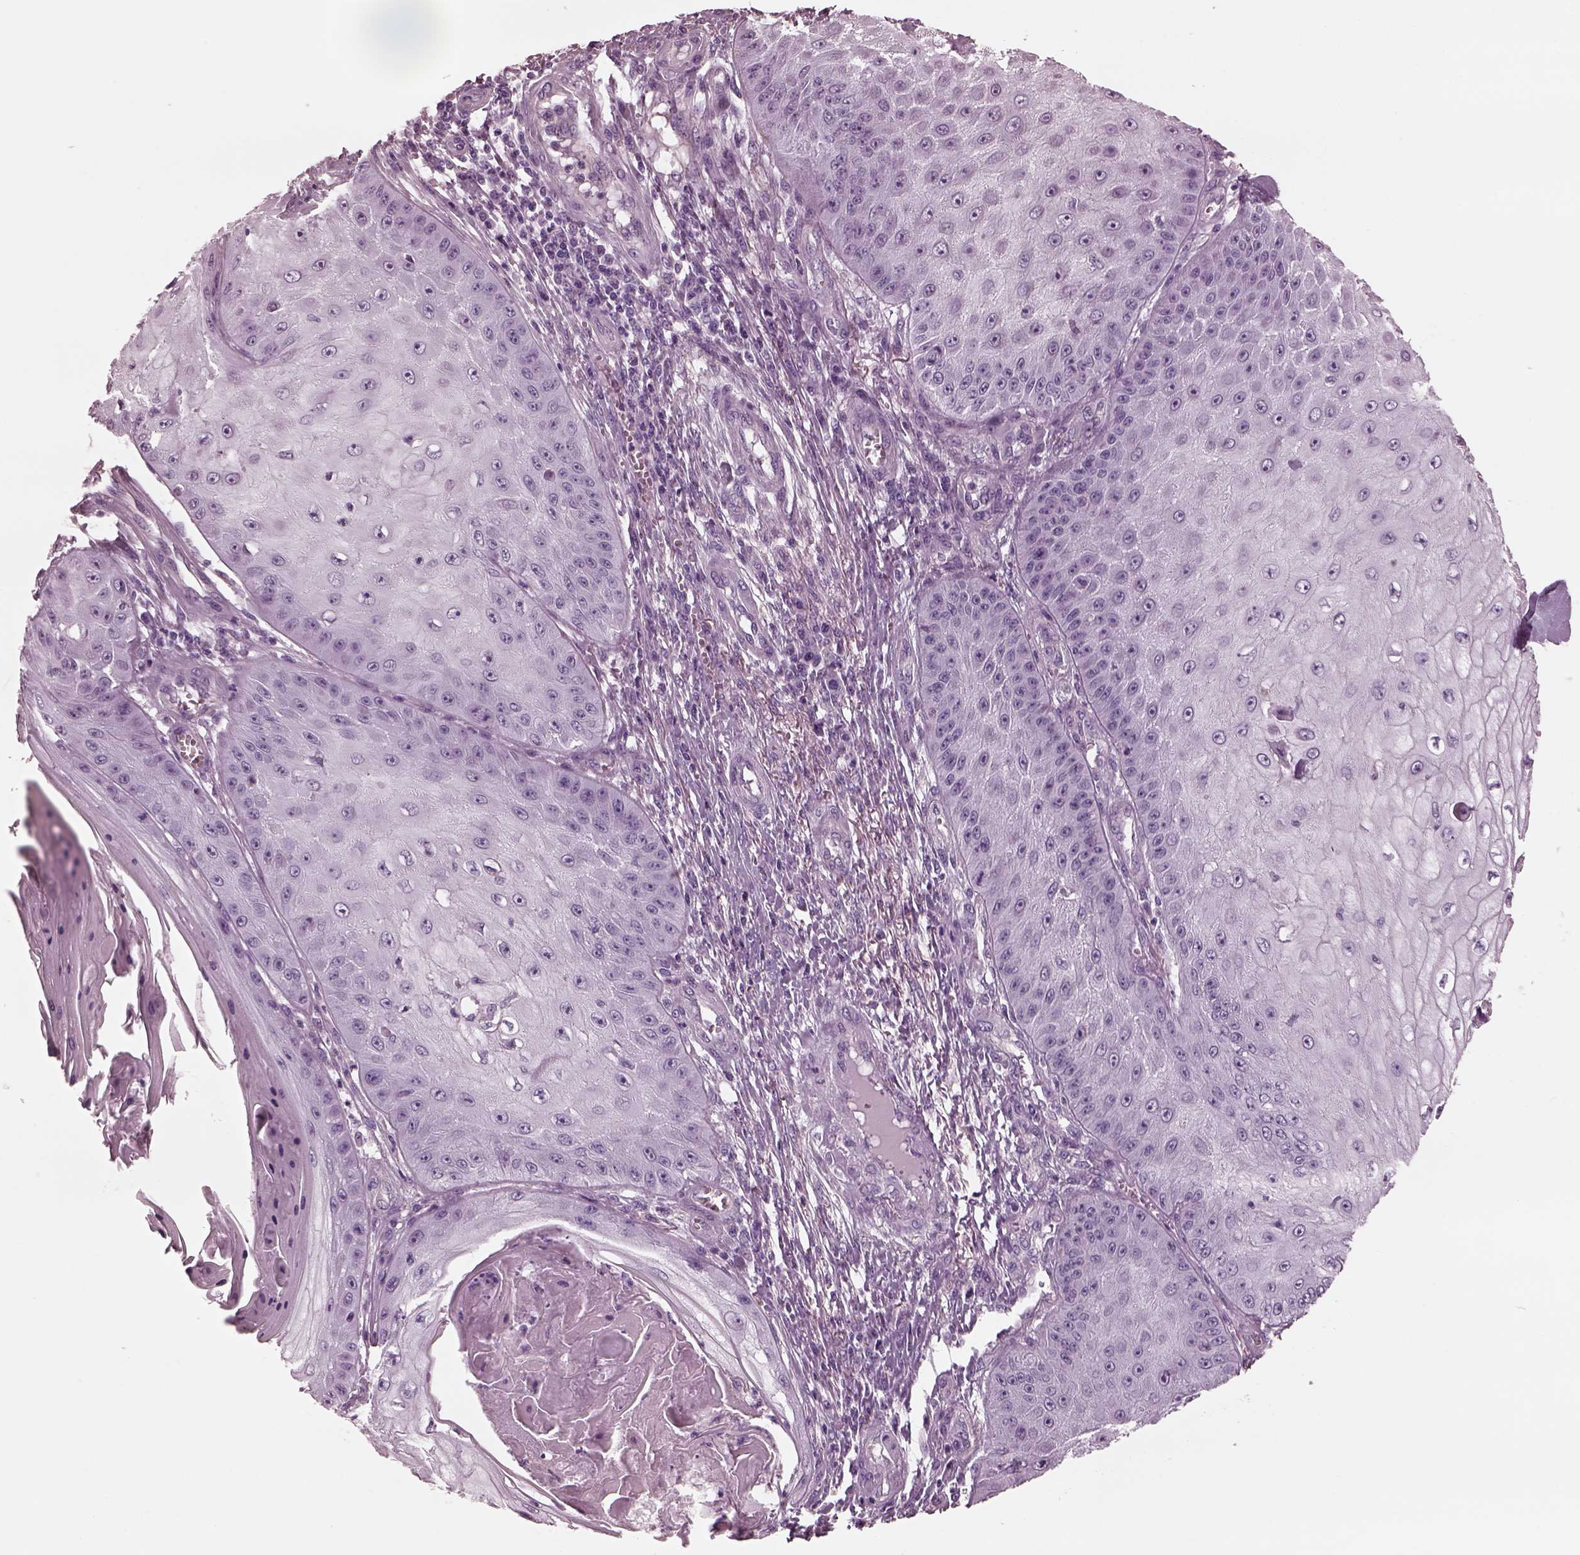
{"staining": {"intensity": "negative", "quantity": "none", "location": "none"}, "tissue": "skin cancer", "cell_type": "Tumor cells", "image_type": "cancer", "snomed": [{"axis": "morphology", "description": "Squamous cell carcinoma, NOS"}, {"axis": "topography", "description": "Skin"}], "caption": "IHC image of human skin cancer (squamous cell carcinoma) stained for a protein (brown), which displays no positivity in tumor cells.", "gene": "CGA", "patient": {"sex": "male", "age": 70}}